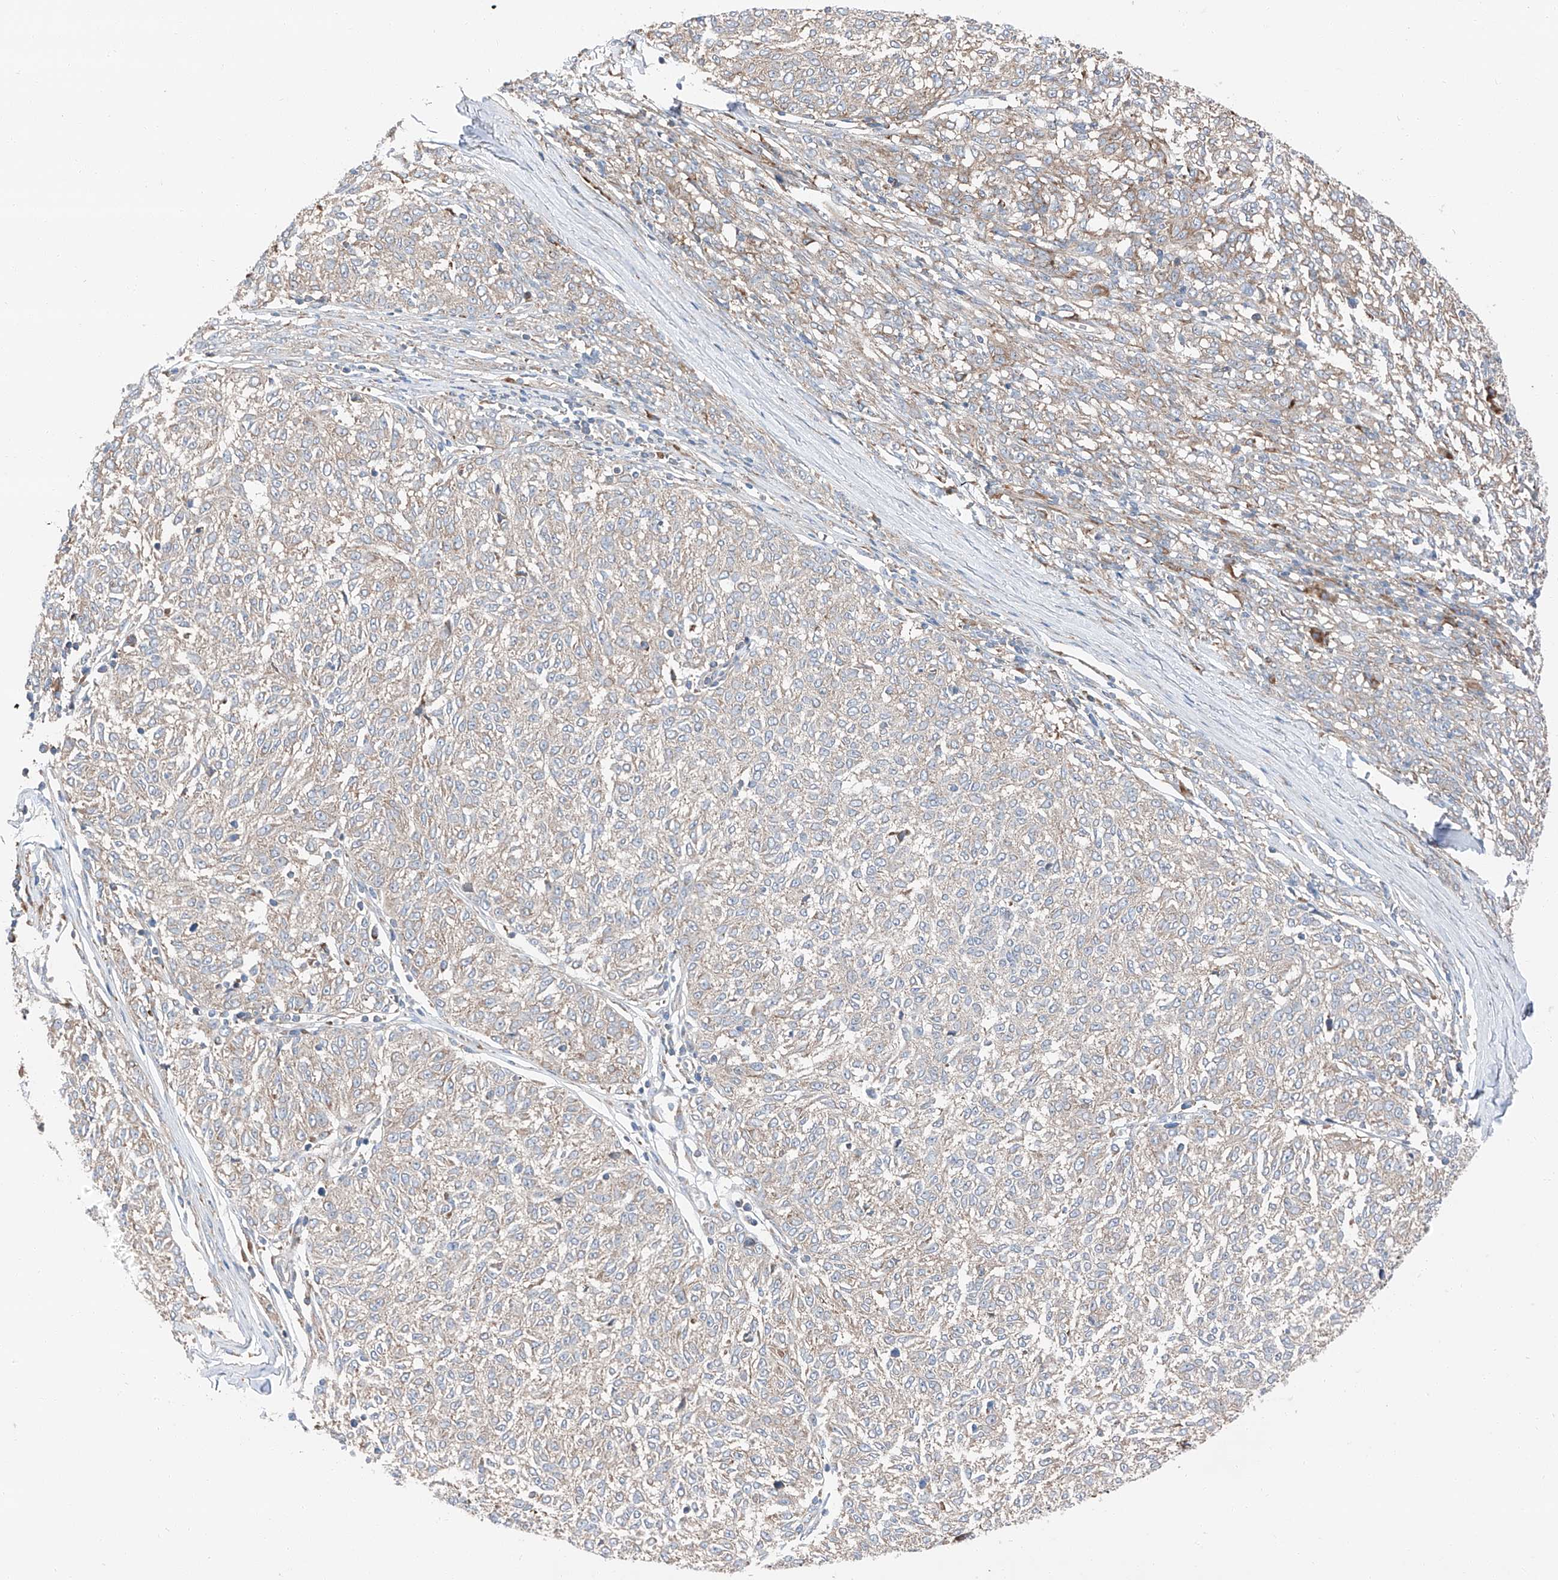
{"staining": {"intensity": "weak", "quantity": "<25%", "location": "cytoplasmic/membranous"}, "tissue": "melanoma", "cell_type": "Tumor cells", "image_type": "cancer", "snomed": [{"axis": "morphology", "description": "Malignant melanoma, NOS"}, {"axis": "topography", "description": "Skin"}], "caption": "This is an IHC image of human malignant melanoma. There is no expression in tumor cells.", "gene": "ZC3H15", "patient": {"sex": "female", "age": 72}}